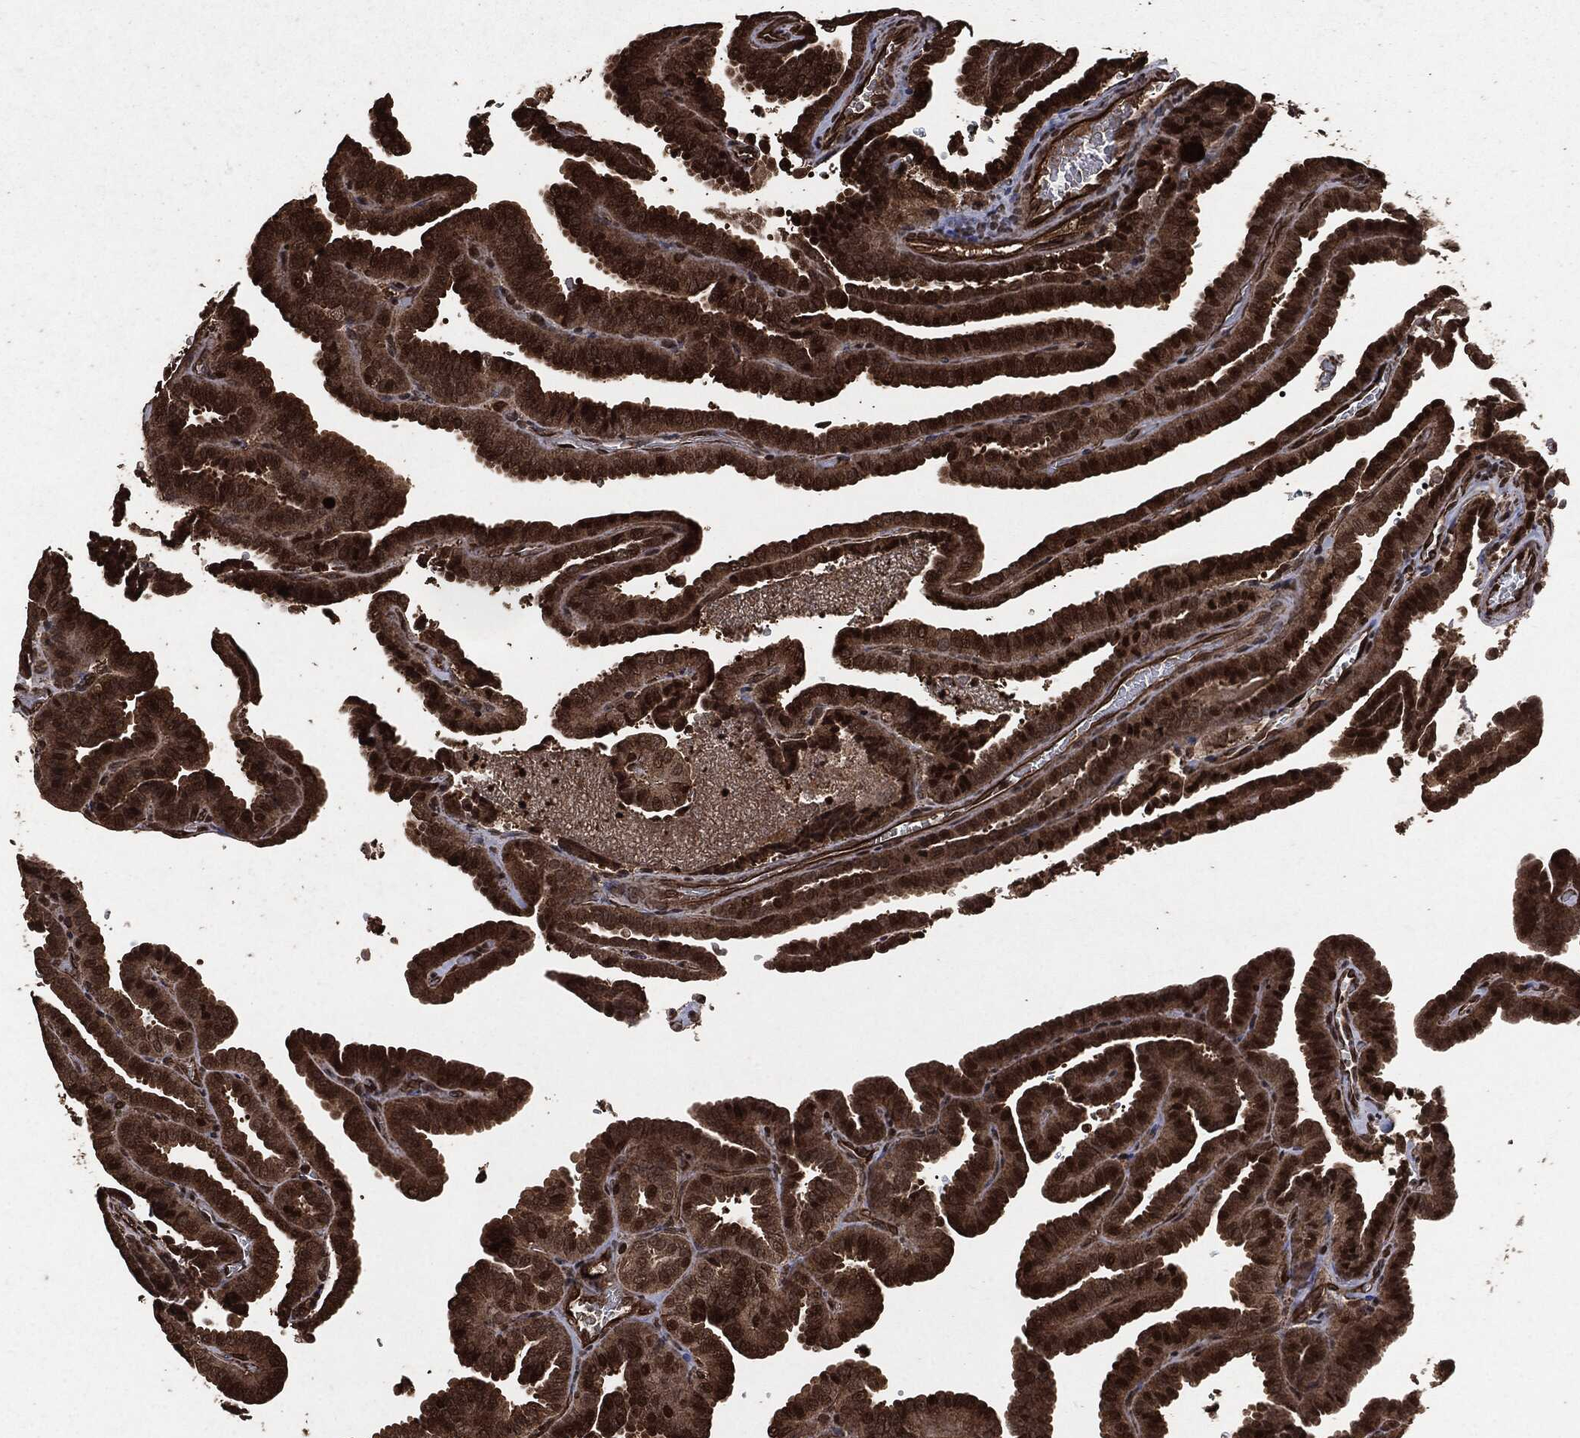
{"staining": {"intensity": "strong", "quantity": "25%-75%", "location": "cytoplasmic/membranous,nuclear"}, "tissue": "thyroid cancer", "cell_type": "Tumor cells", "image_type": "cancer", "snomed": [{"axis": "morphology", "description": "Papillary adenocarcinoma, NOS"}, {"axis": "topography", "description": "Thyroid gland"}], "caption": "Immunohistochemical staining of human thyroid cancer (papillary adenocarcinoma) exhibits strong cytoplasmic/membranous and nuclear protein expression in about 25%-75% of tumor cells. (Stains: DAB (3,3'-diaminobenzidine) in brown, nuclei in blue, Microscopy: brightfield microscopy at high magnification).", "gene": "EGFR", "patient": {"sex": "female", "age": 39}}